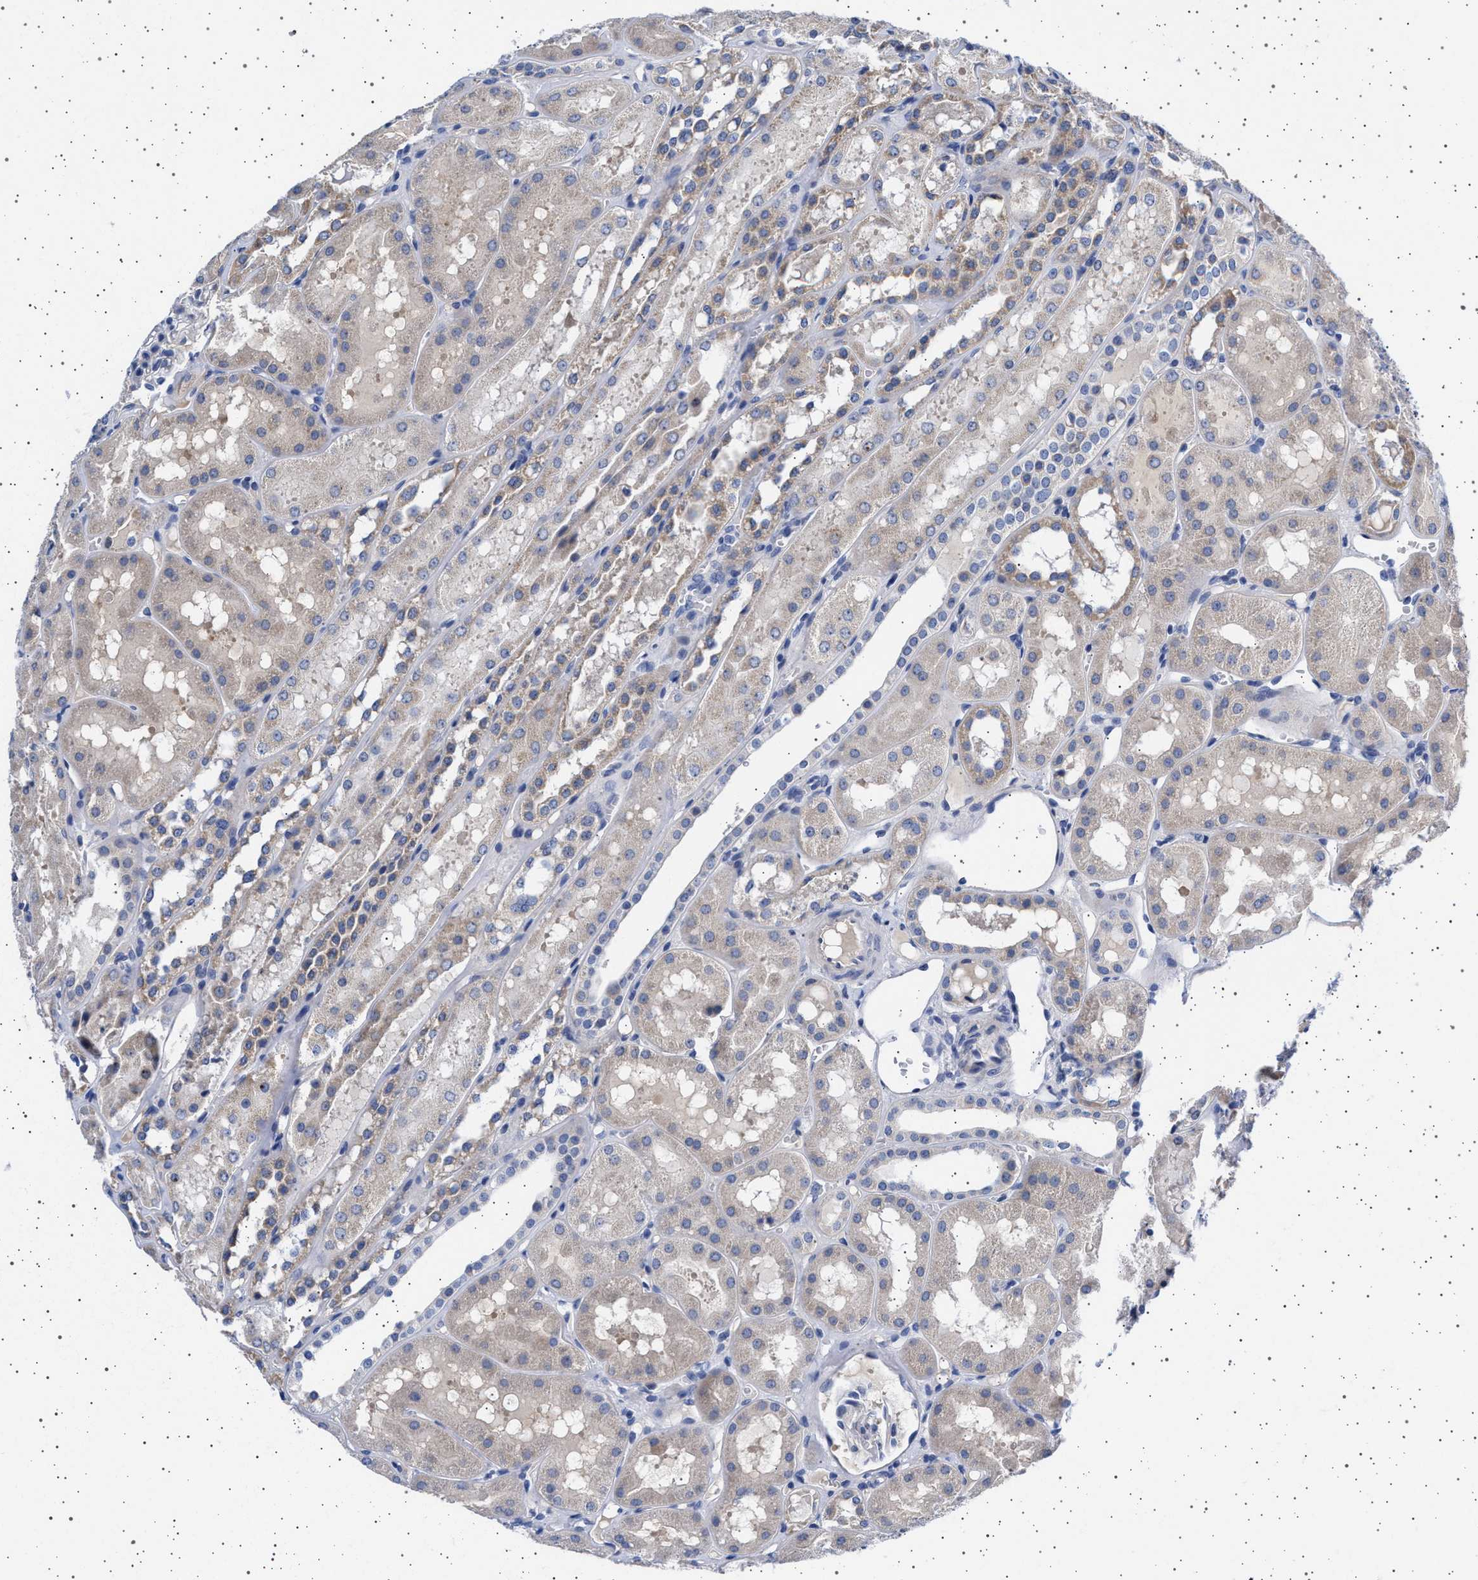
{"staining": {"intensity": "negative", "quantity": "none", "location": "none"}, "tissue": "kidney", "cell_type": "Cells in glomeruli", "image_type": "normal", "snomed": [{"axis": "morphology", "description": "Normal tissue, NOS"}, {"axis": "topography", "description": "Kidney"}, {"axis": "topography", "description": "Urinary bladder"}], "caption": "IHC of unremarkable kidney reveals no positivity in cells in glomeruli.", "gene": "TRMT10B", "patient": {"sex": "male", "age": 16}}